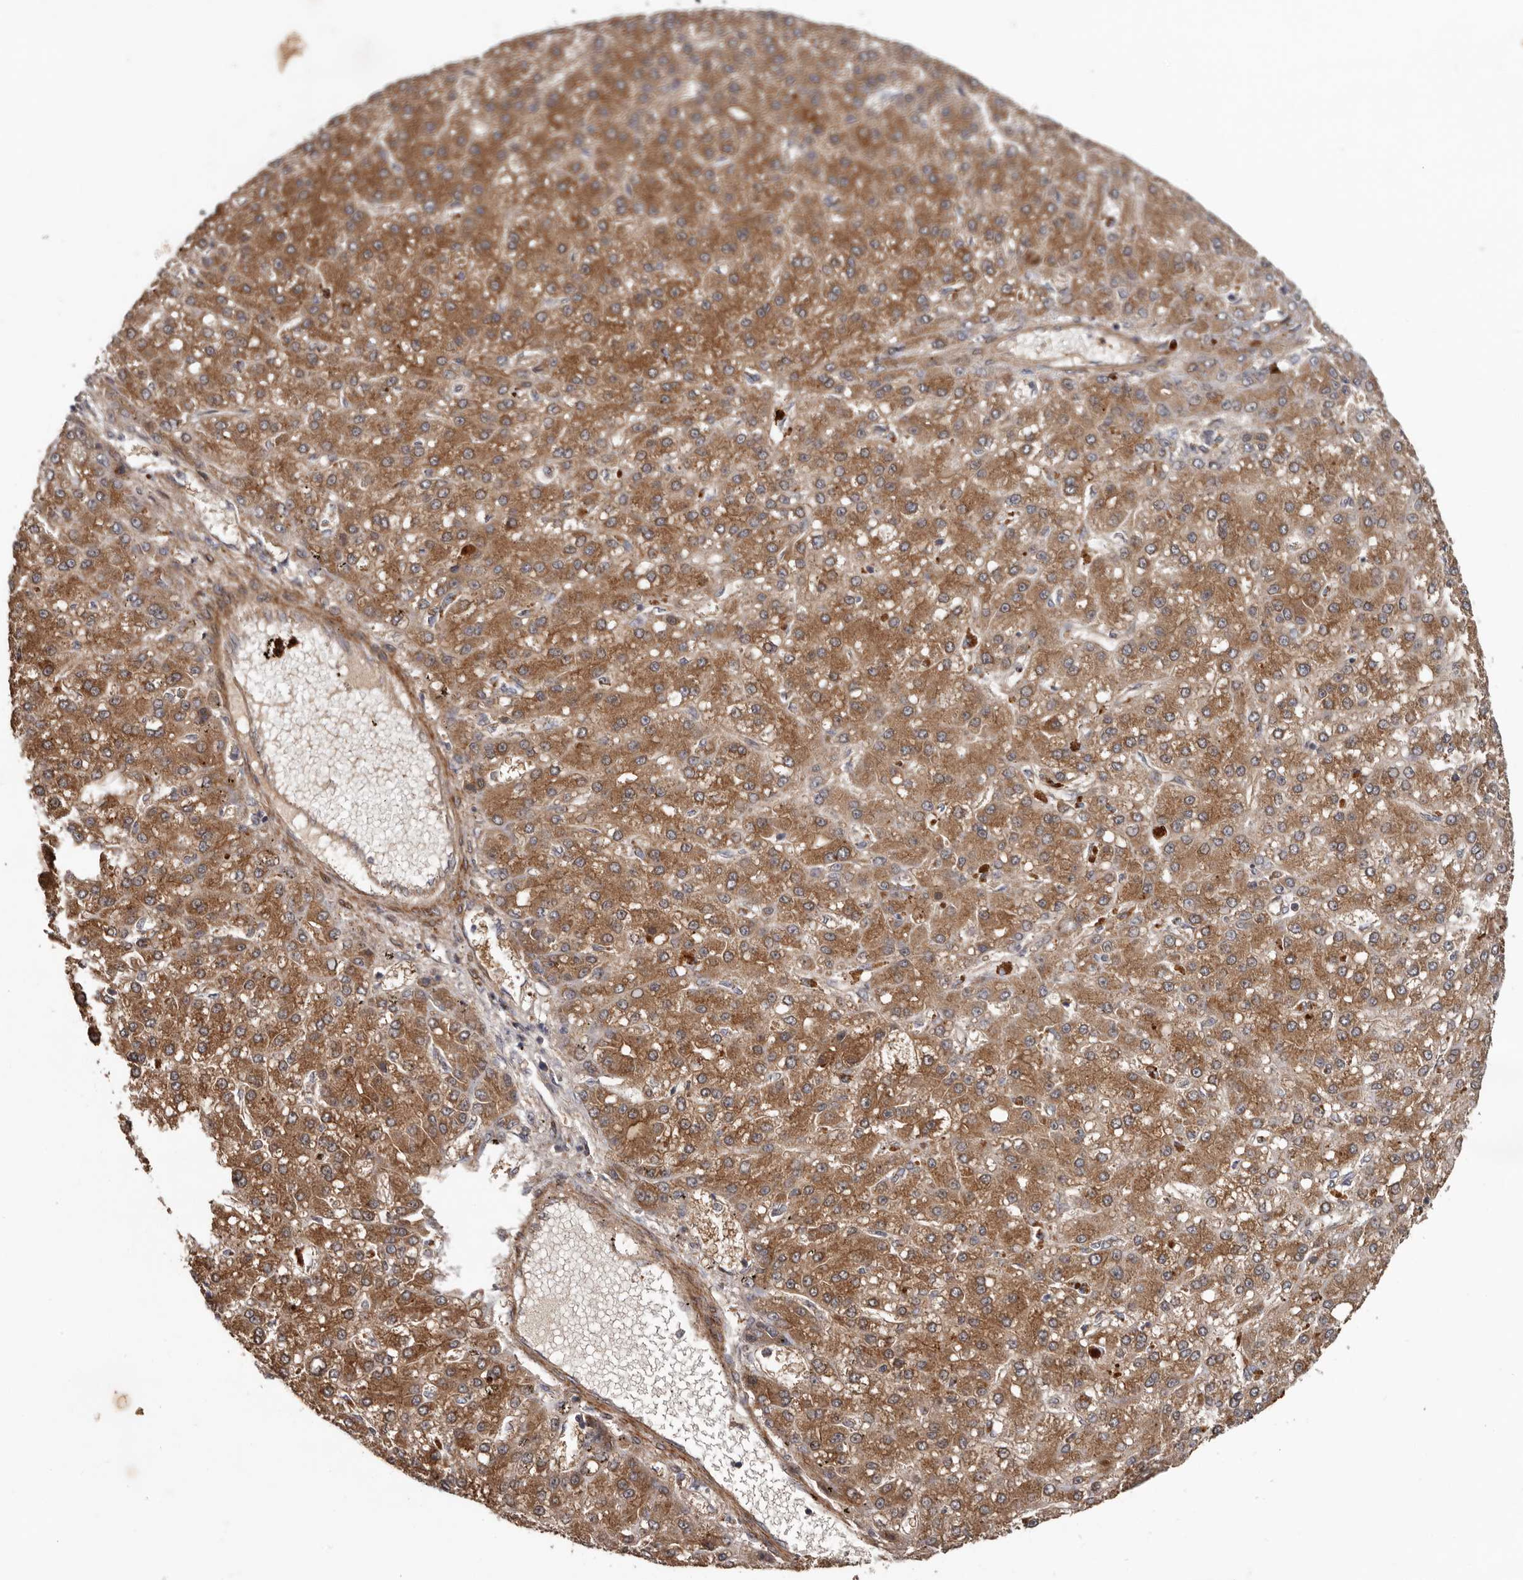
{"staining": {"intensity": "moderate", "quantity": ">75%", "location": "cytoplasmic/membranous"}, "tissue": "liver cancer", "cell_type": "Tumor cells", "image_type": "cancer", "snomed": [{"axis": "morphology", "description": "Carcinoma, Hepatocellular, NOS"}, {"axis": "topography", "description": "Liver"}], "caption": "Immunohistochemistry (DAB) staining of human hepatocellular carcinoma (liver) exhibits moderate cytoplasmic/membranous protein staining in about >75% of tumor cells.", "gene": "ARHGEF5", "patient": {"sex": "male", "age": 67}}